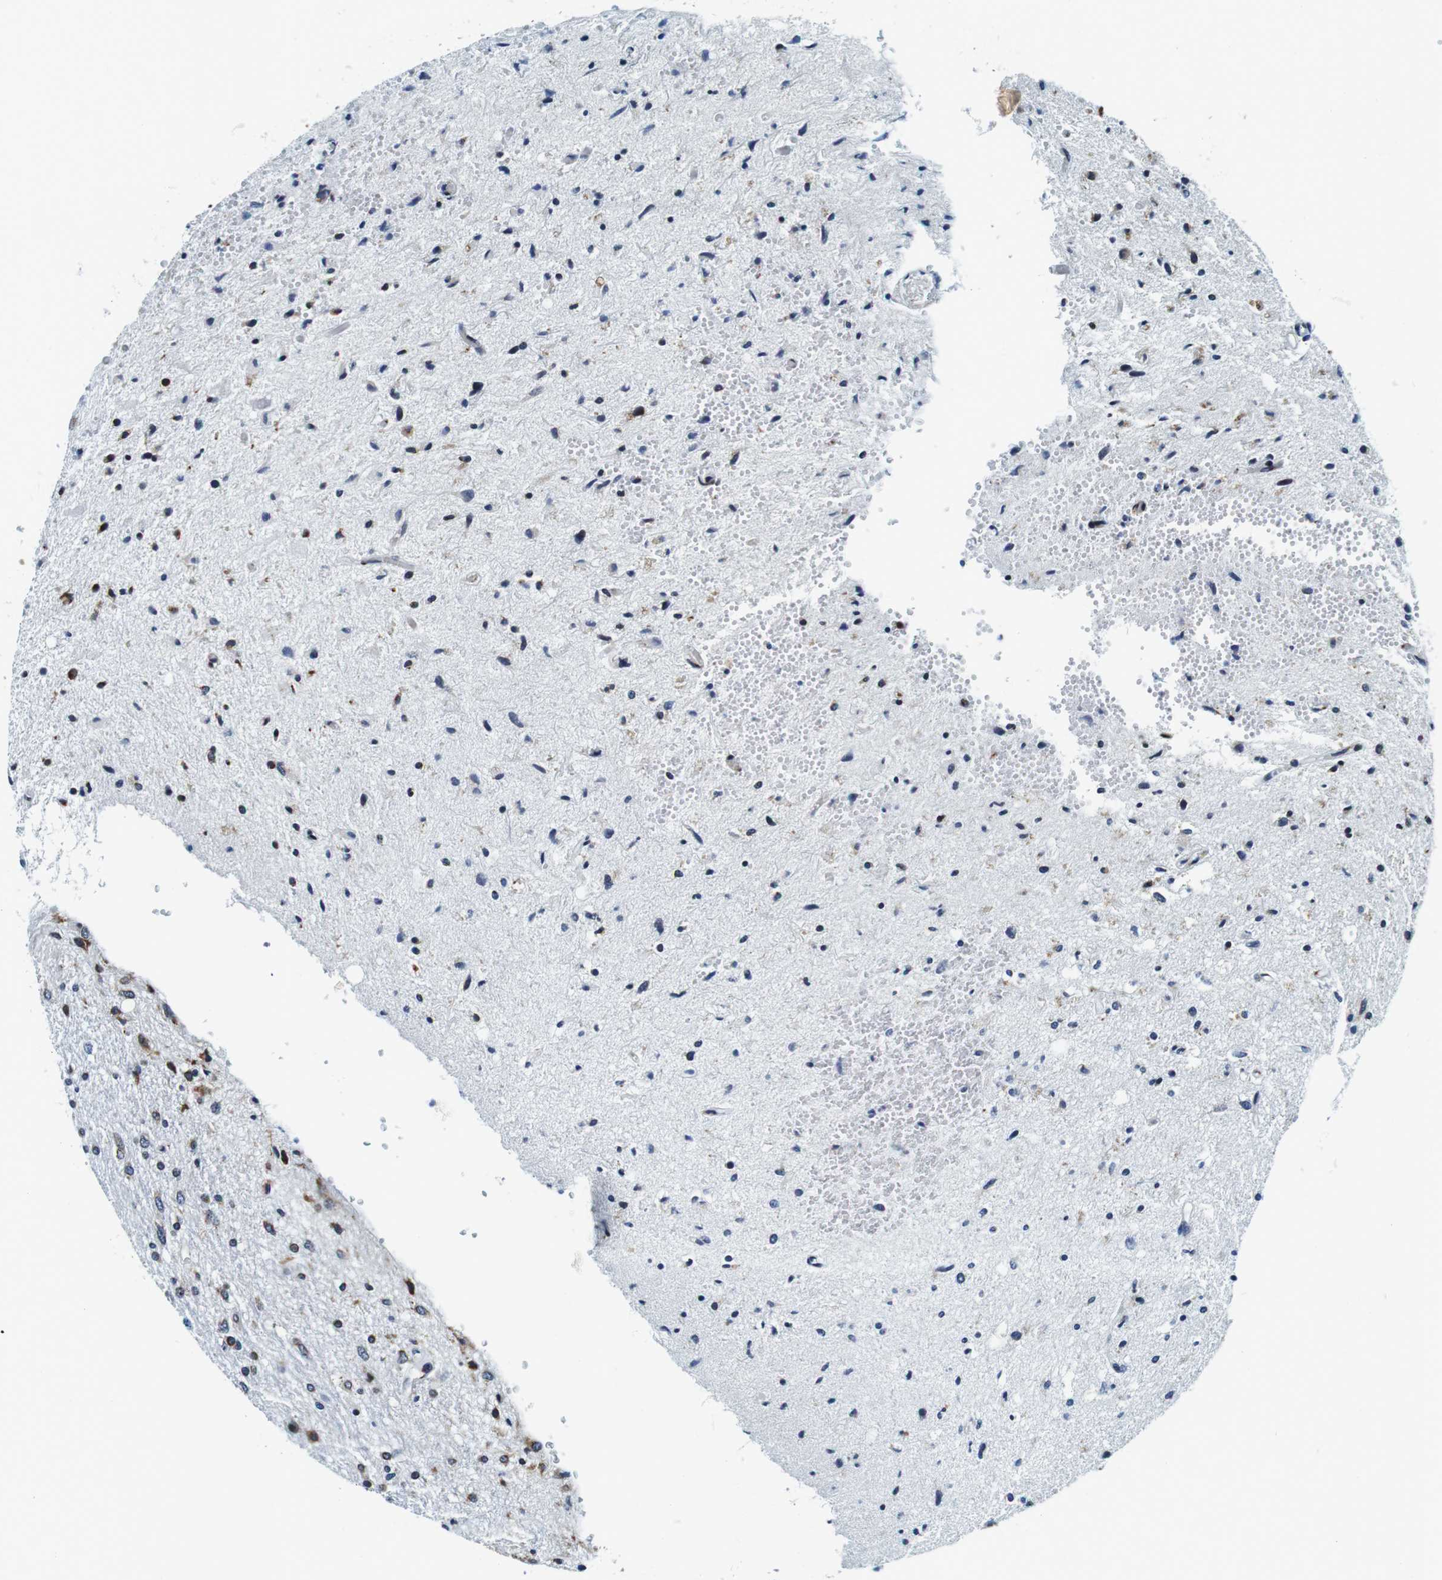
{"staining": {"intensity": "moderate", "quantity": "<25%", "location": "cytoplasmic/membranous"}, "tissue": "glioma", "cell_type": "Tumor cells", "image_type": "cancer", "snomed": [{"axis": "morphology", "description": "Glioma, malignant, Low grade"}, {"axis": "topography", "description": "Brain"}], "caption": "This image reveals IHC staining of human malignant glioma (low-grade), with low moderate cytoplasmic/membranous staining in about <25% of tumor cells.", "gene": "FAR2", "patient": {"sex": "male", "age": 77}}